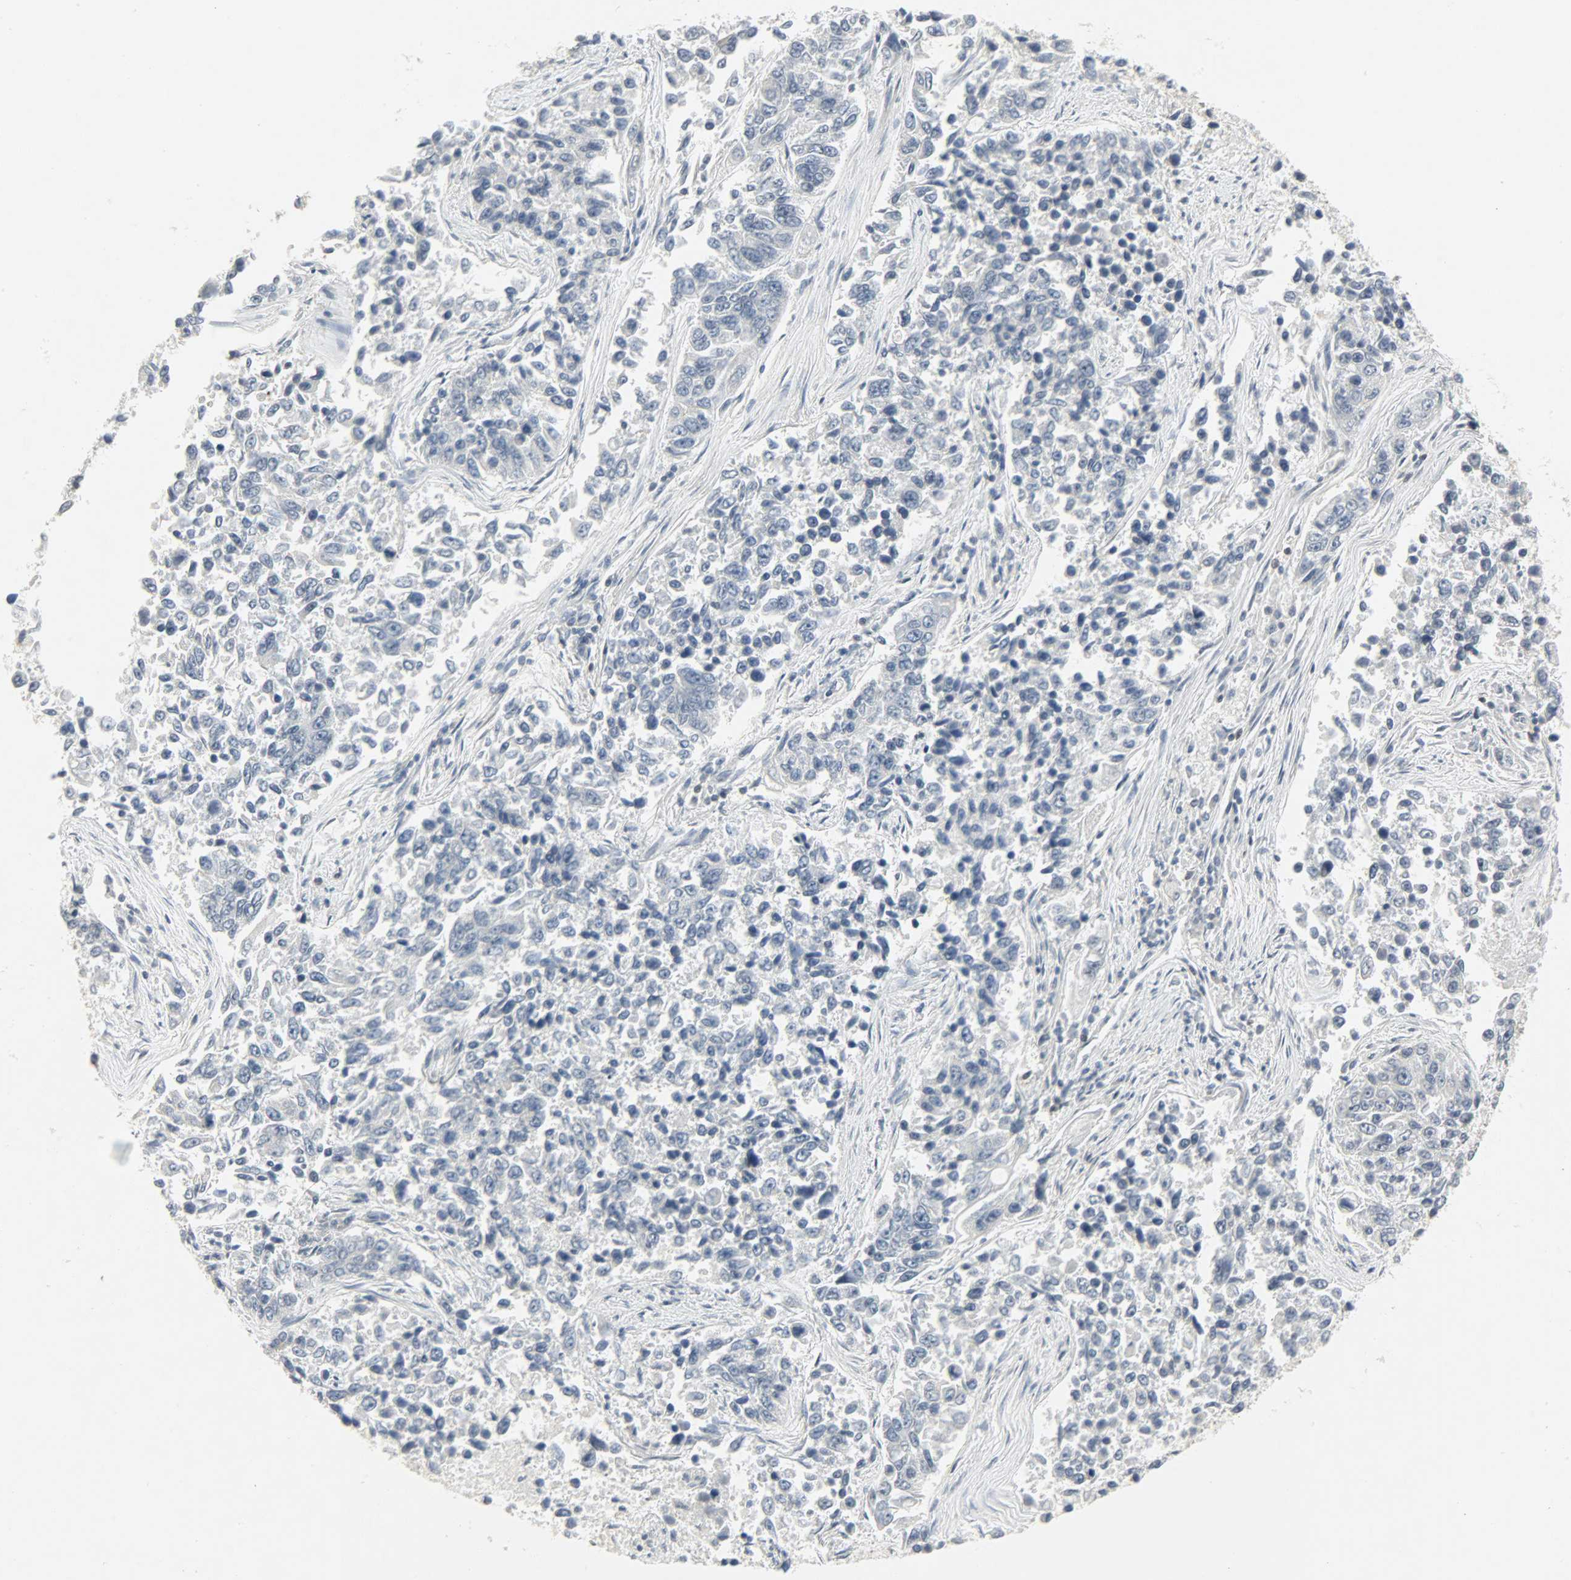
{"staining": {"intensity": "negative", "quantity": "none", "location": "none"}, "tissue": "lung cancer", "cell_type": "Tumor cells", "image_type": "cancer", "snomed": [{"axis": "morphology", "description": "Adenocarcinoma, NOS"}, {"axis": "topography", "description": "Lung"}], "caption": "Lung cancer was stained to show a protein in brown. There is no significant positivity in tumor cells.", "gene": "CAMK4", "patient": {"sex": "male", "age": 84}}